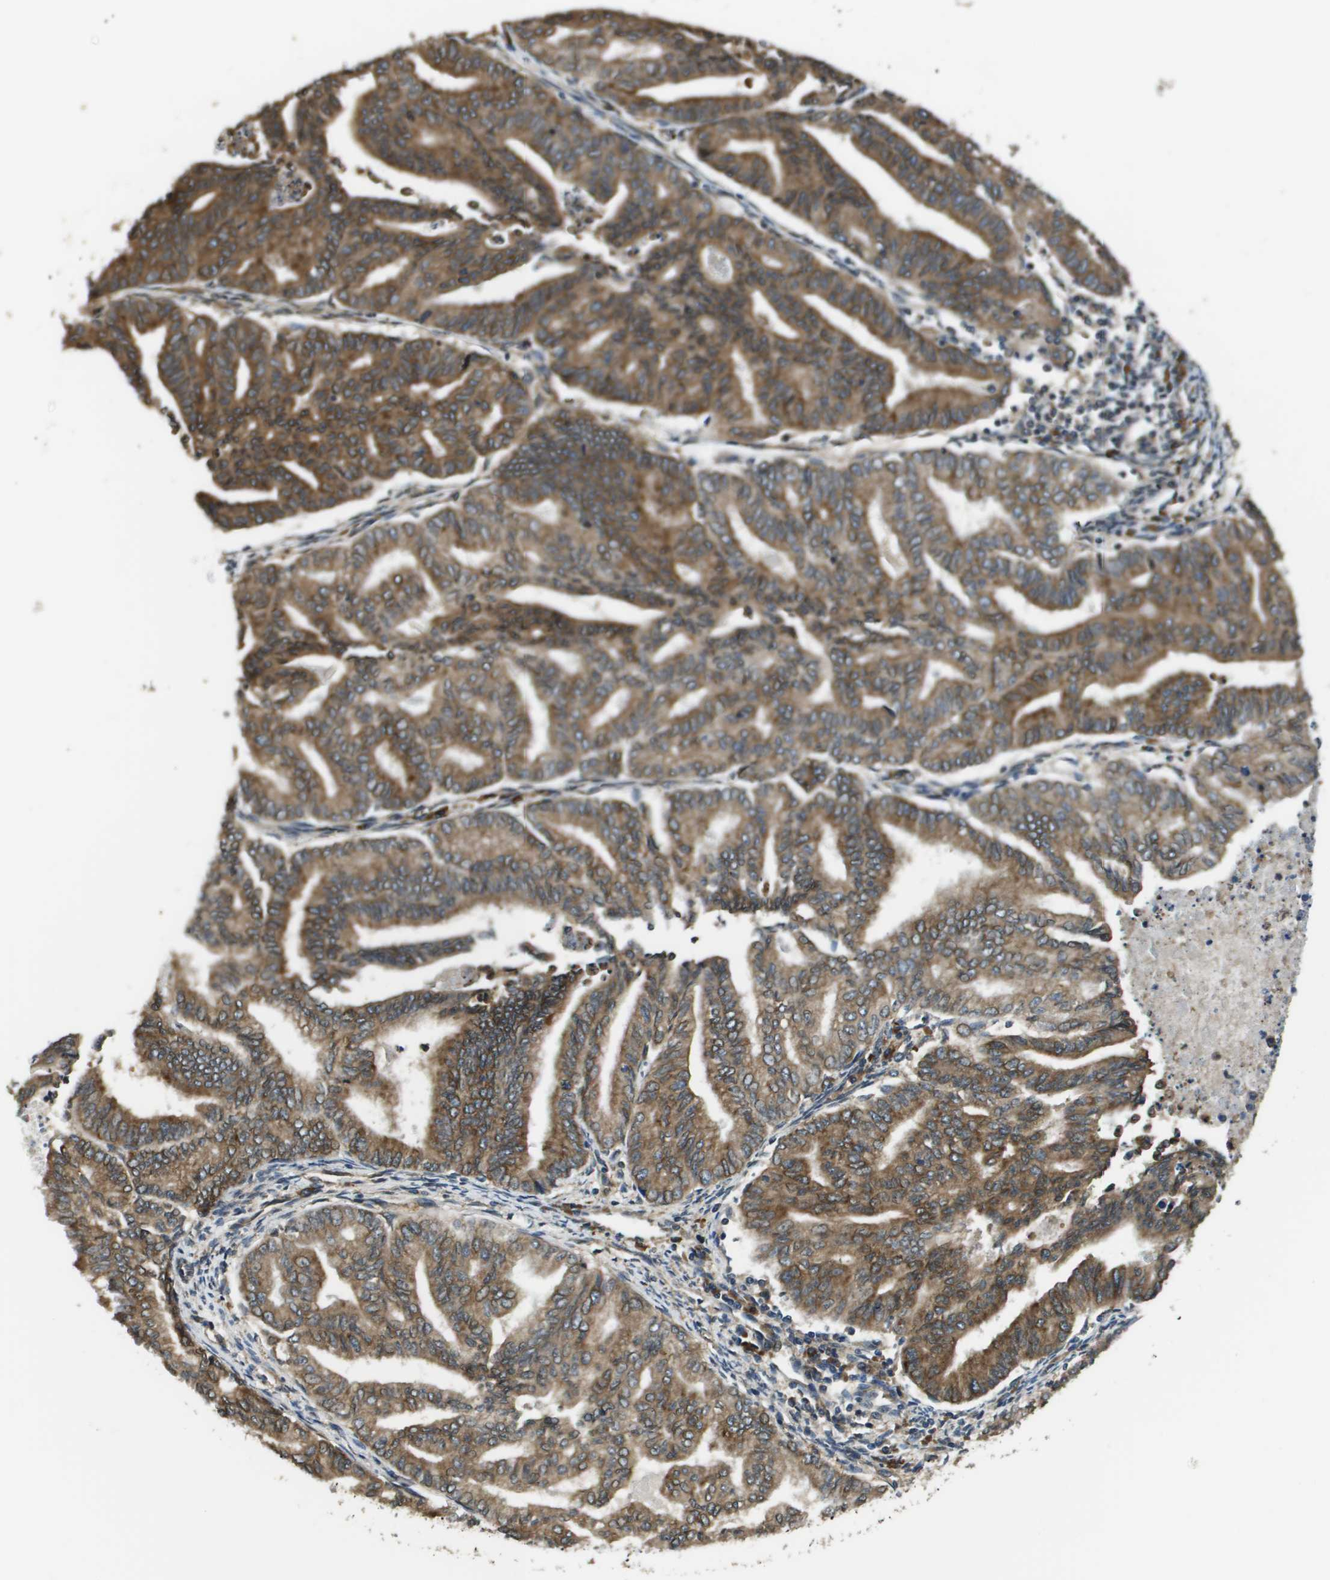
{"staining": {"intensity": "moderate", "quantity": ">75%", "location": "cytoplasmic/membranous"}, "tissue": "endometrial cancer", "cell_type": "Tumor cells", "image_type": "cancer", "snomed": [{"axis": "morphology", "description": "Adenocarcinoma, NOS"}, {"axis": "topography", "description": "Endometrium"}], "caption": "Moderate cytoplasmic/membranous protein staining is seen in approximately >75% of tumor cells in endometrial cancer (adenocarcinoma).", "gene": "SEC62", "patient": {"sex": "female", "age": 79}}